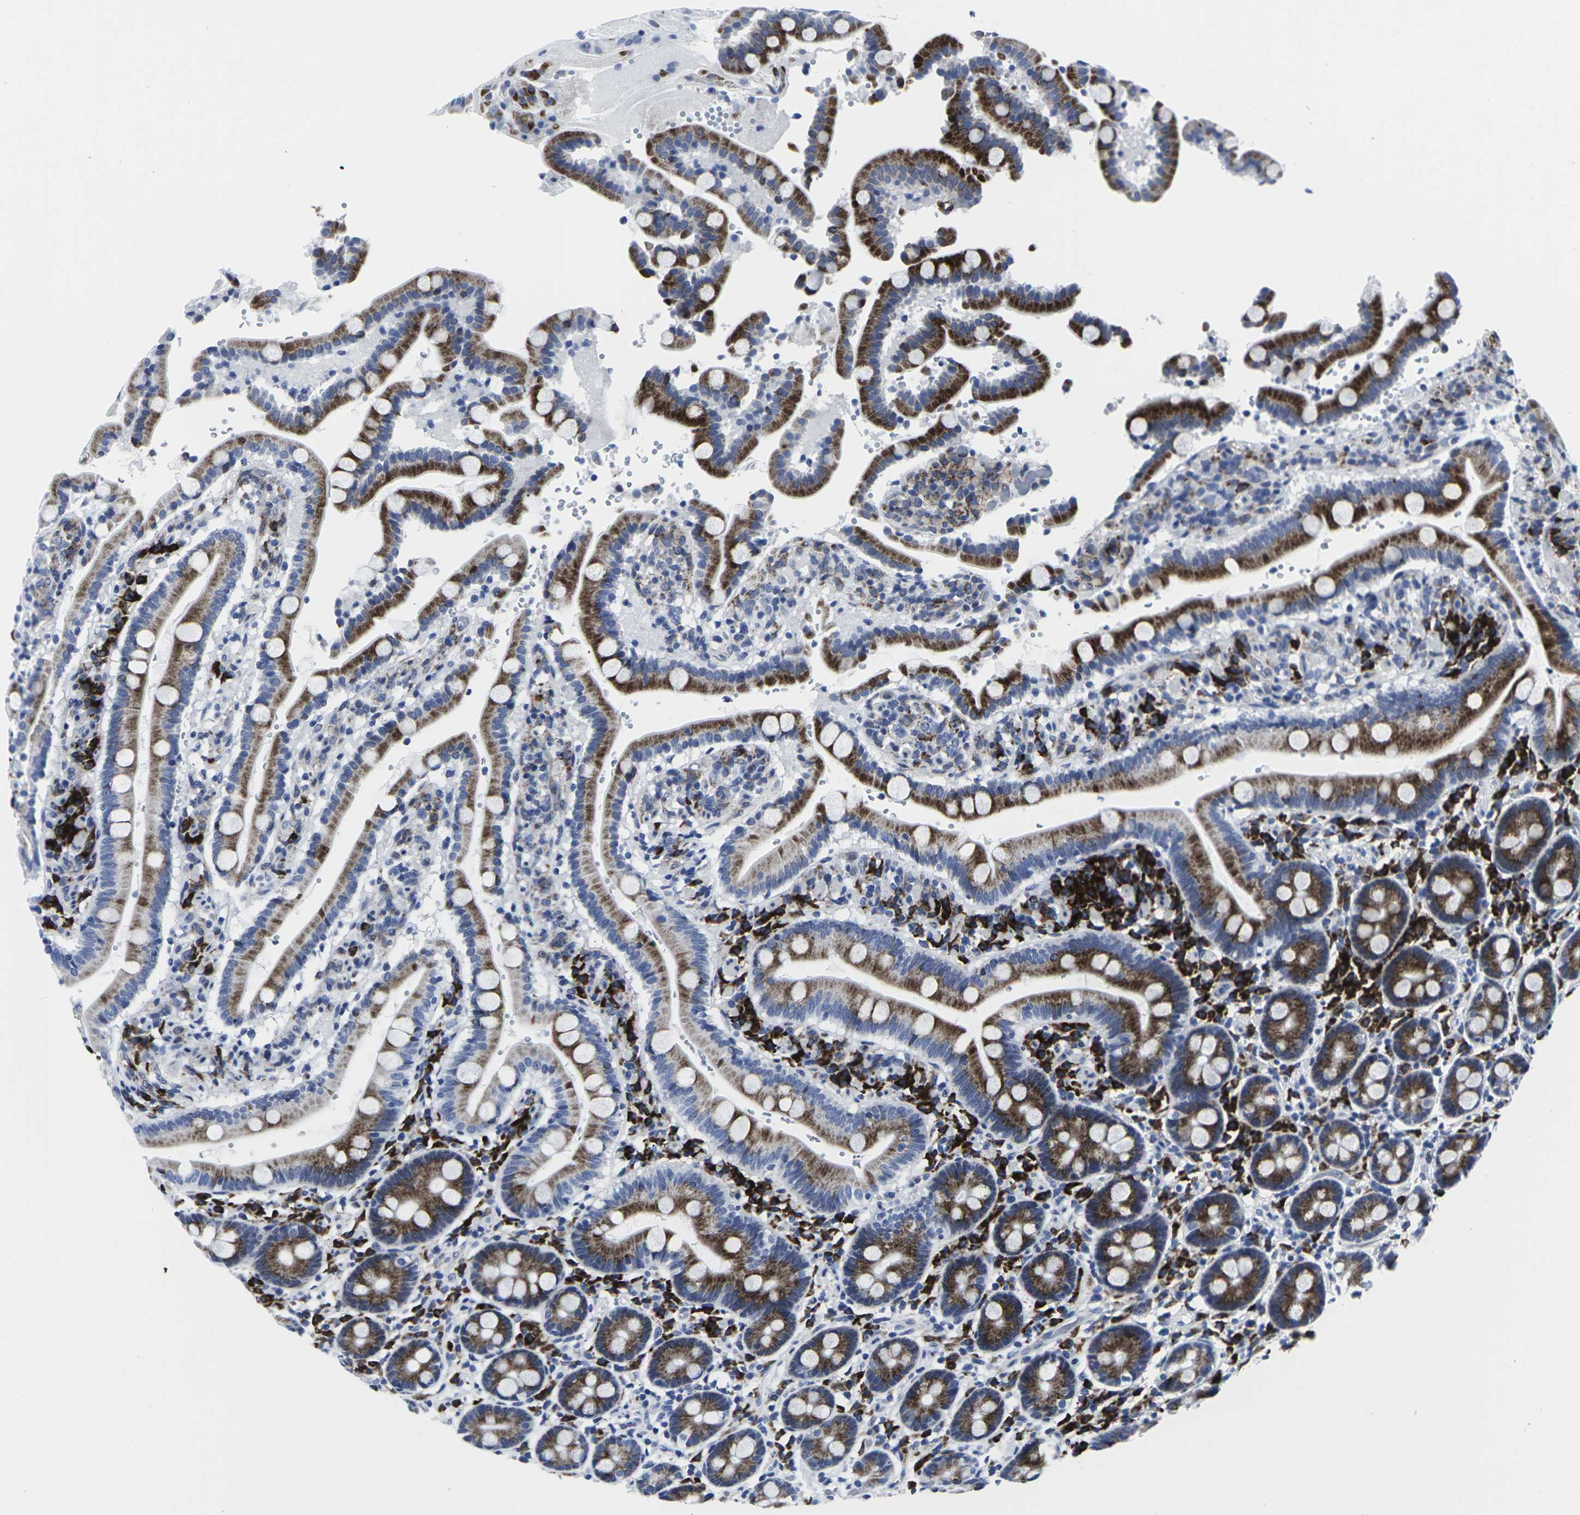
{"staining": {"intensity": "strong", "quantity": ">75%", "location": "cytoplasmic/membranous"}, "tissue": "duodenum", "cell_type": "Glandular cells", "image_type": "normal", "snomed": [{"axis": "morphology", "description": "Normal tissue, NOS"}, {"axis": "topography", "description": "Small intestine, NOS"}], "caption": "Normal duodenum exhibits strong cytoplasmic/membranous staining in about >75% of glandular cells, visualized by immunohistochemistry.", "gene": "RPN1", "patient": {"sex": "female", "age": 71}}